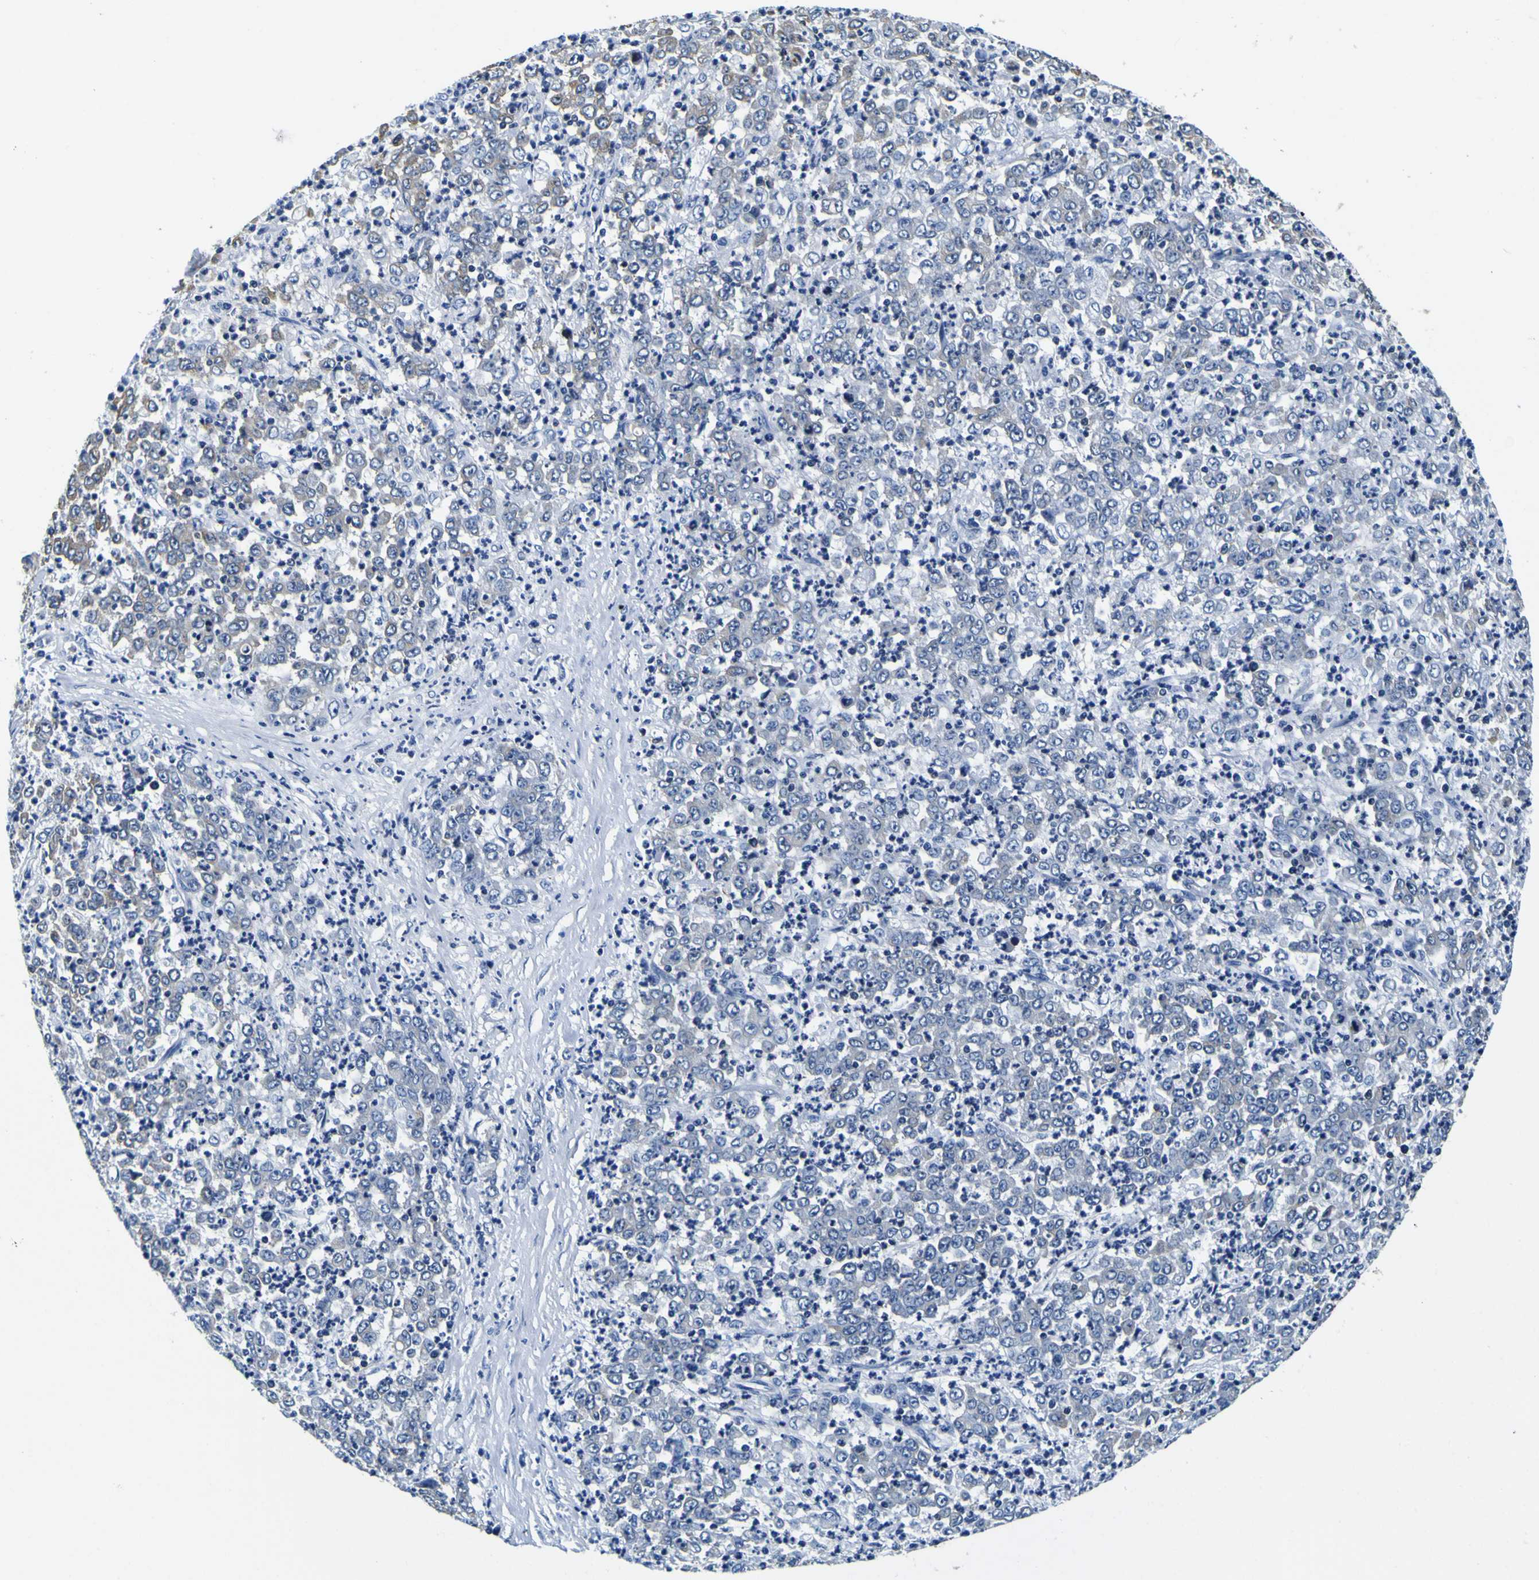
{"staining": {"intensity": "weak", "quantity": "25%-75%", "location": "cytoplasmic/membranous"}, "tissue": "stomach cancer", "cell_type": "Tumor cells", "image_type": "cancer", "snomed": [{"axis": "morphology", "description": "Adenocarcinoma, NOS"}, {"axis": "topography", "description": "Stomach, lower"}], "caption": "Weak cytoplasmic/membranous protein expression is present in about 25%-75% of tumor cells in stomach cancer (adenocarcinoma). The staining is performed using DAB (3,3'-diaminobenzidine) brown chromogen to label protein expression. The nuclei are counter-stained blue using hematoxylin.", "gene": "TUBA1B", "patient": {"sex": "female", "age": 71}}